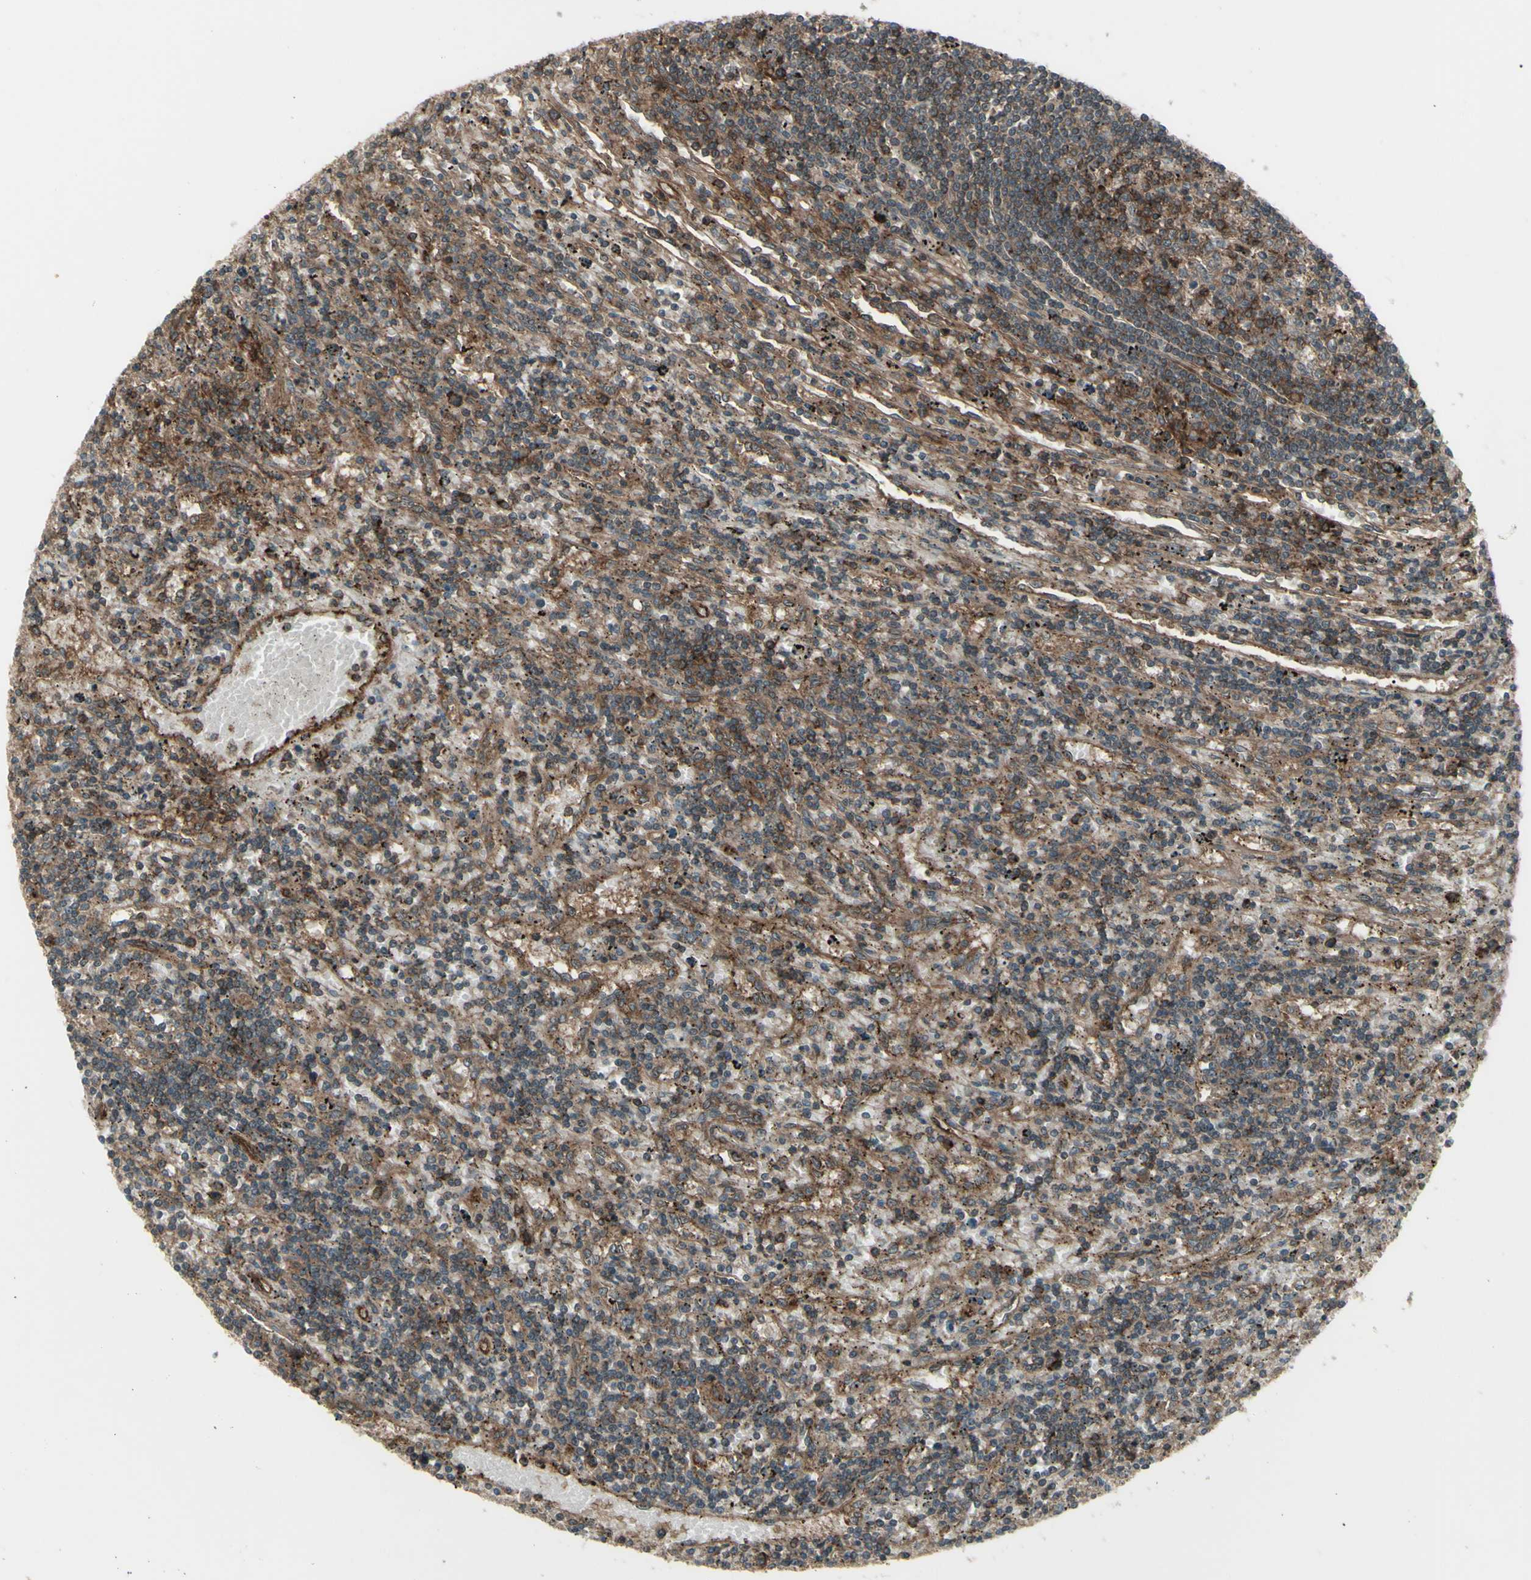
{"staining": {"intensity": "moderate", "quantity": "25%-75%", "location": "cytoplasmic/membranous"}, "tissue": "lymphoma", "cell_type": "Tumor cells", "image_type": "cancer", "snomed": [{"axis": "morphology", "description": "Malignant lymphoma, non-Hodgkin's type, Low grade"}, {"axis": "topography", "description": "Spleen"}], "caption": "Tumor cells reveal medium levels of moderate cytoplasmic/membranous expression in about 25%-75% of cells in human lymphoma. The protein of interest is stained brown, and the nuclei are stained in blue (DAB (3,3'-diaminobenzidine) IHC with brightfield microscopy, high magnification).", "gene": "FXYD5", "patient": {"sex": "male", "age": 76}}